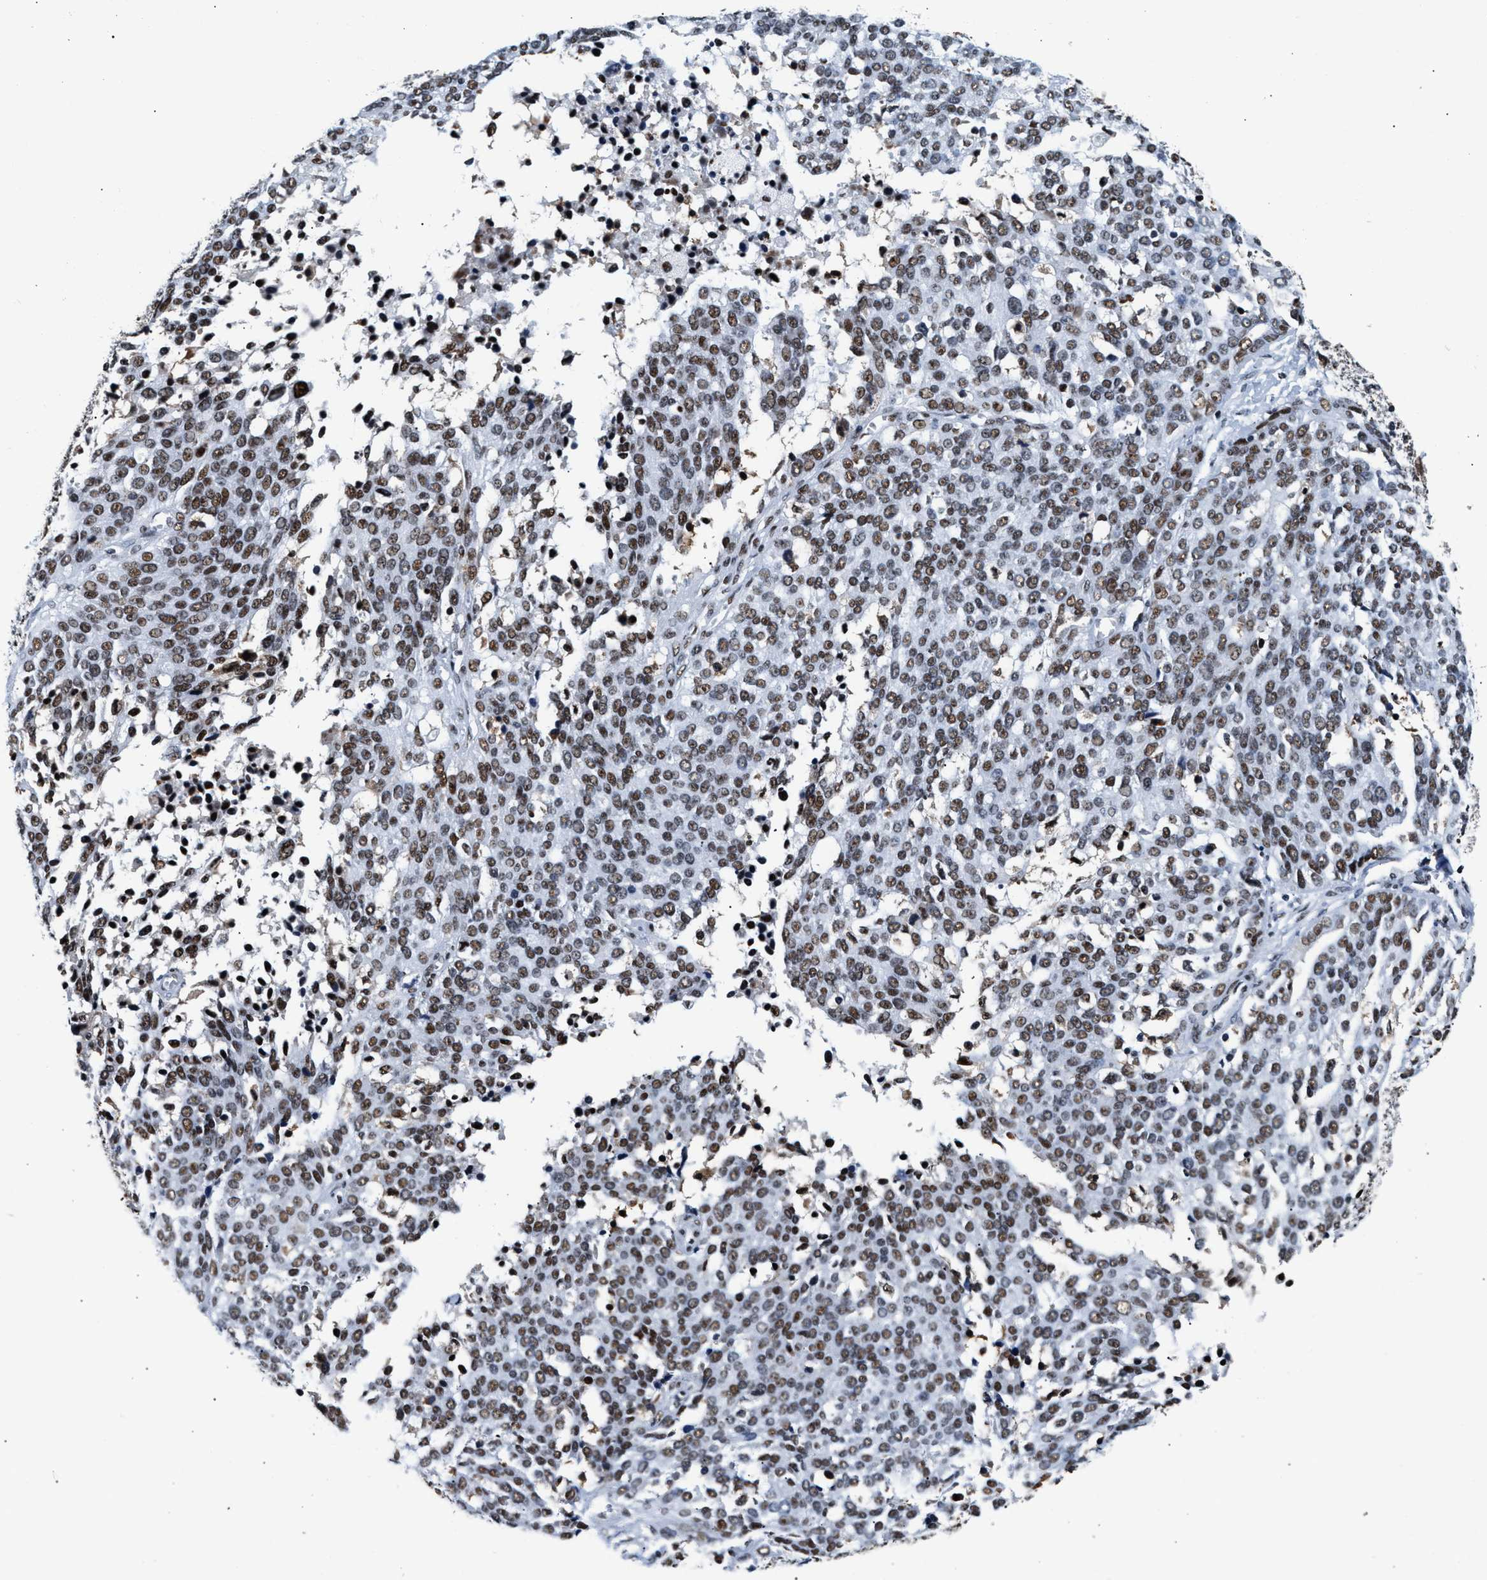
{"staining": {"intensity": "moderate", "quantity": ">75%", "location": "nuclear"}, "tissue": "ovarian cancer", "cell_type": "Tumor cells", "image_type": "cancer", "snomed": [{"axis": "morphology", "description": "Cystadenocarcinoma, serous, NOS"}, {"axis": "topography", "description": "Ovary"}], "caption": "This micrograph reveals IHC staining of ovarian cancer (serous cystadenocarcinoma), with medium moderate nuclear positivity in about >75% of tumor cells.", "gene": "RAD50", "patient": {"sex": "female", "age": 44}}